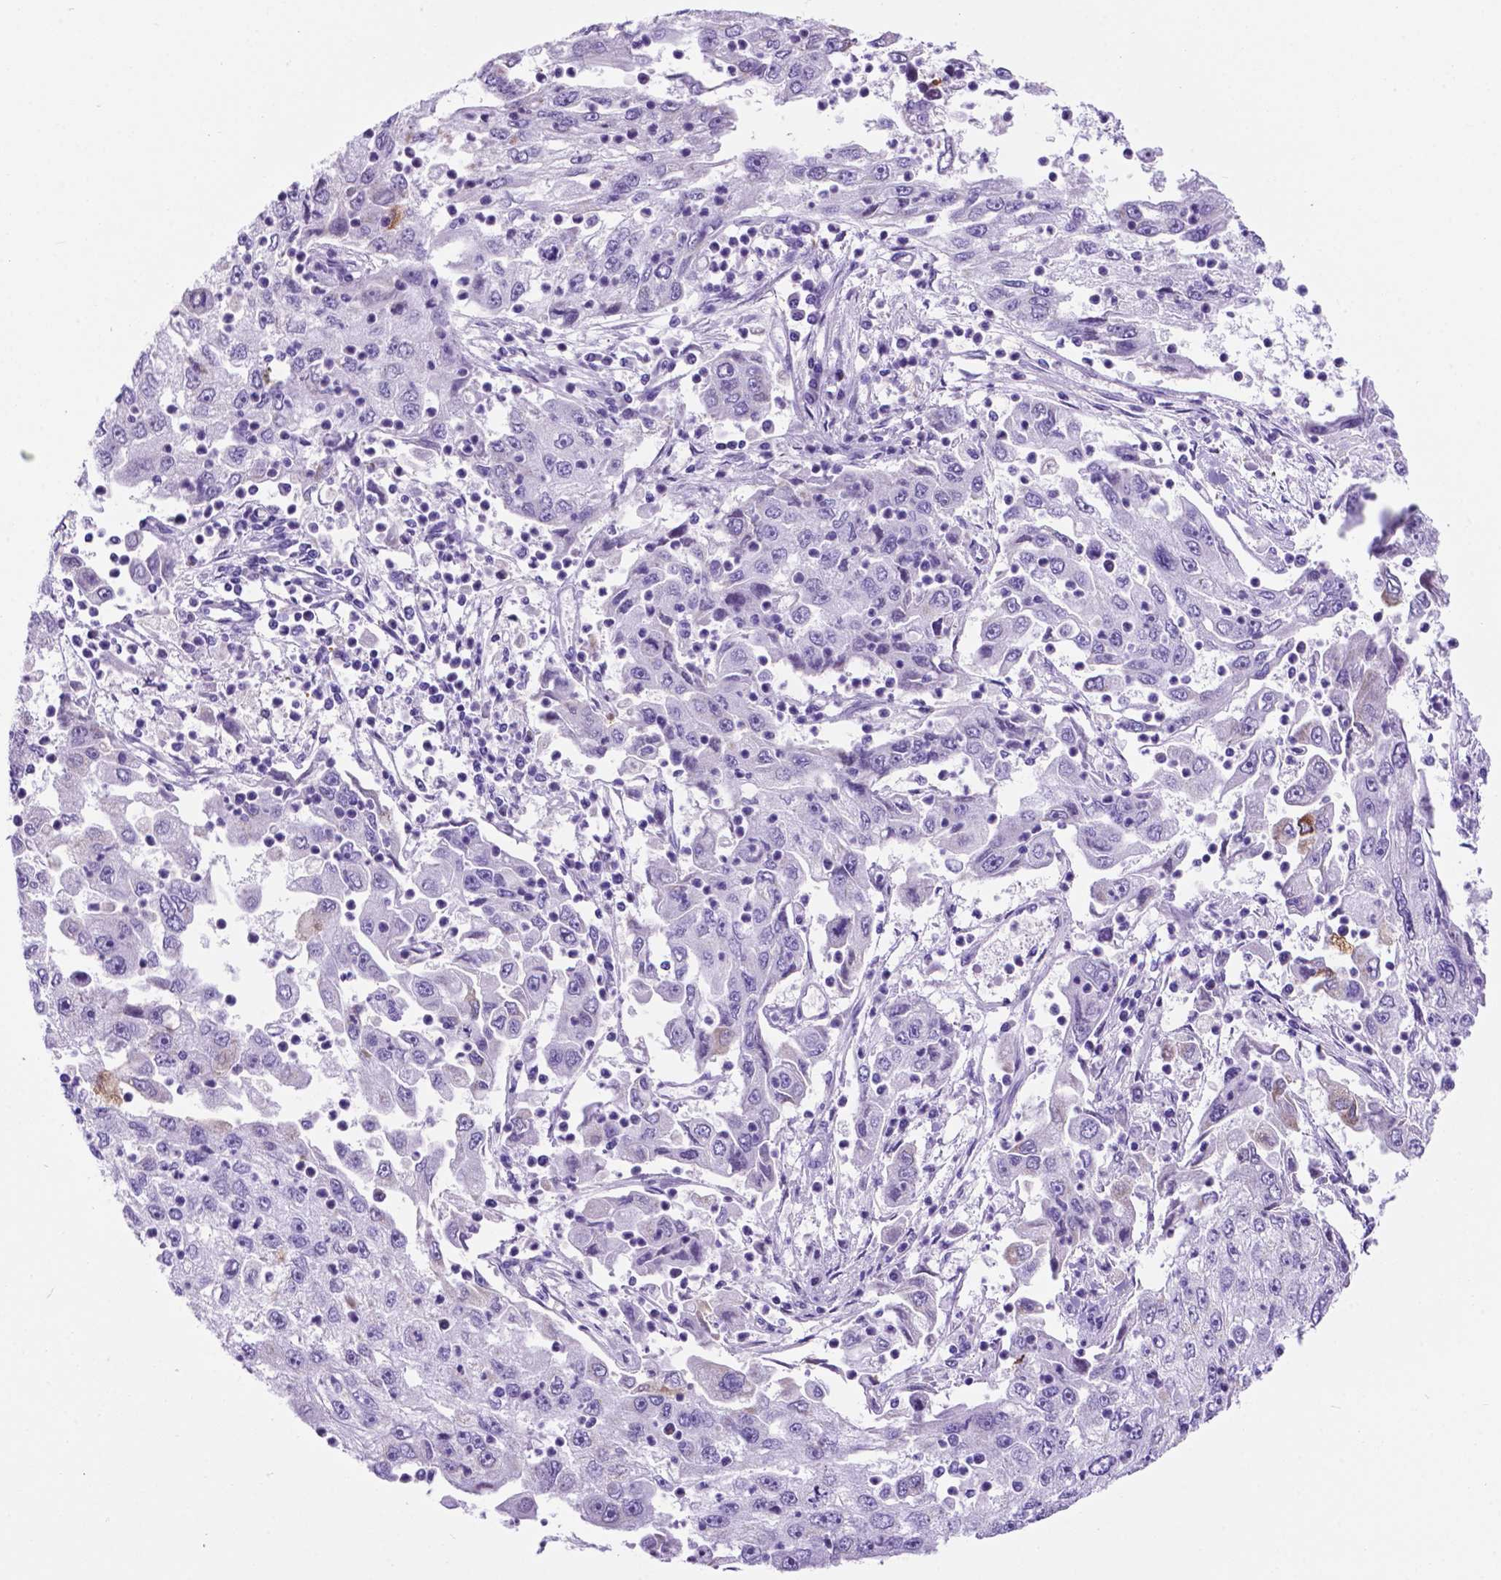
{"staining": {"intensity": "negative", "quantity": "none", "location": "none"}, "tissue": "cervical cancer", "cell_type": "Tumor cells", "image_type": "cancer", "snomed": [{"axis": "morphology", "description": "Squamous cell carcinoma, NOS"}, {"axis": "topography", "description": "Cervix"}], "caption": "Immunohistochemistry histopathology image of human cervical squamous cell carcinoma stained for a protein (brown), which reveals no expression in tumor cells.", "gene": "C17orf107", "patient": {"sex": "female", "age": 36}}